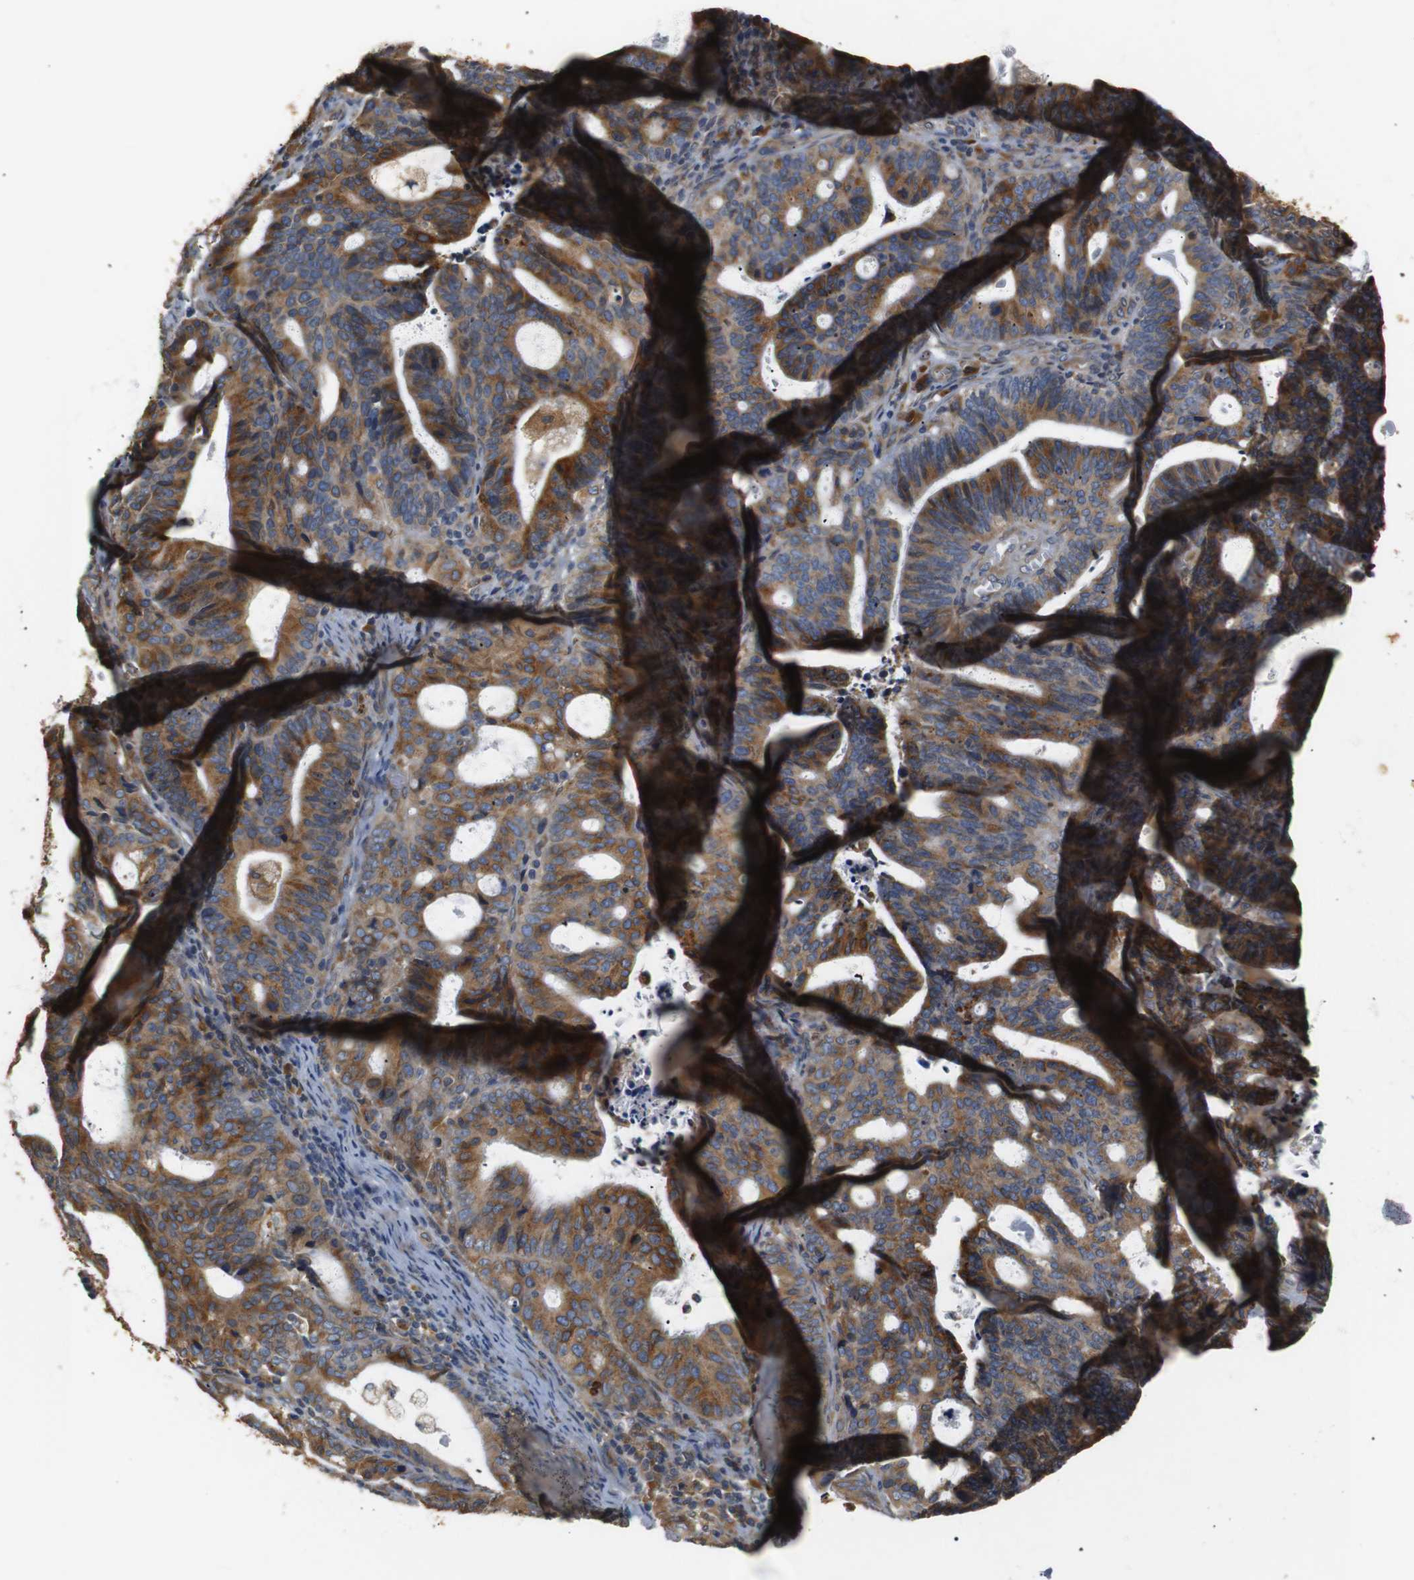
{"staining": {"intensity": "moderate", "quantity": ">75%", "location": "cytoplasmic/membranous"}, "tissue": "endometrial cancer", "cell_type": "Tumor cells", "image_type": "cancer", "snomed": [{"axis": "morphology", "description": "Adenocarcinoma, NOS"}, {"axis": "topography", "description": "Uterus"}], "caption": "Adenocarcinoma (endometrial) tissue shows moderate cytoplasmic/membranous expression in about >75% of tumor cells", "gene": "TMED2", "patient": {"sex": "female", "age": 83}}